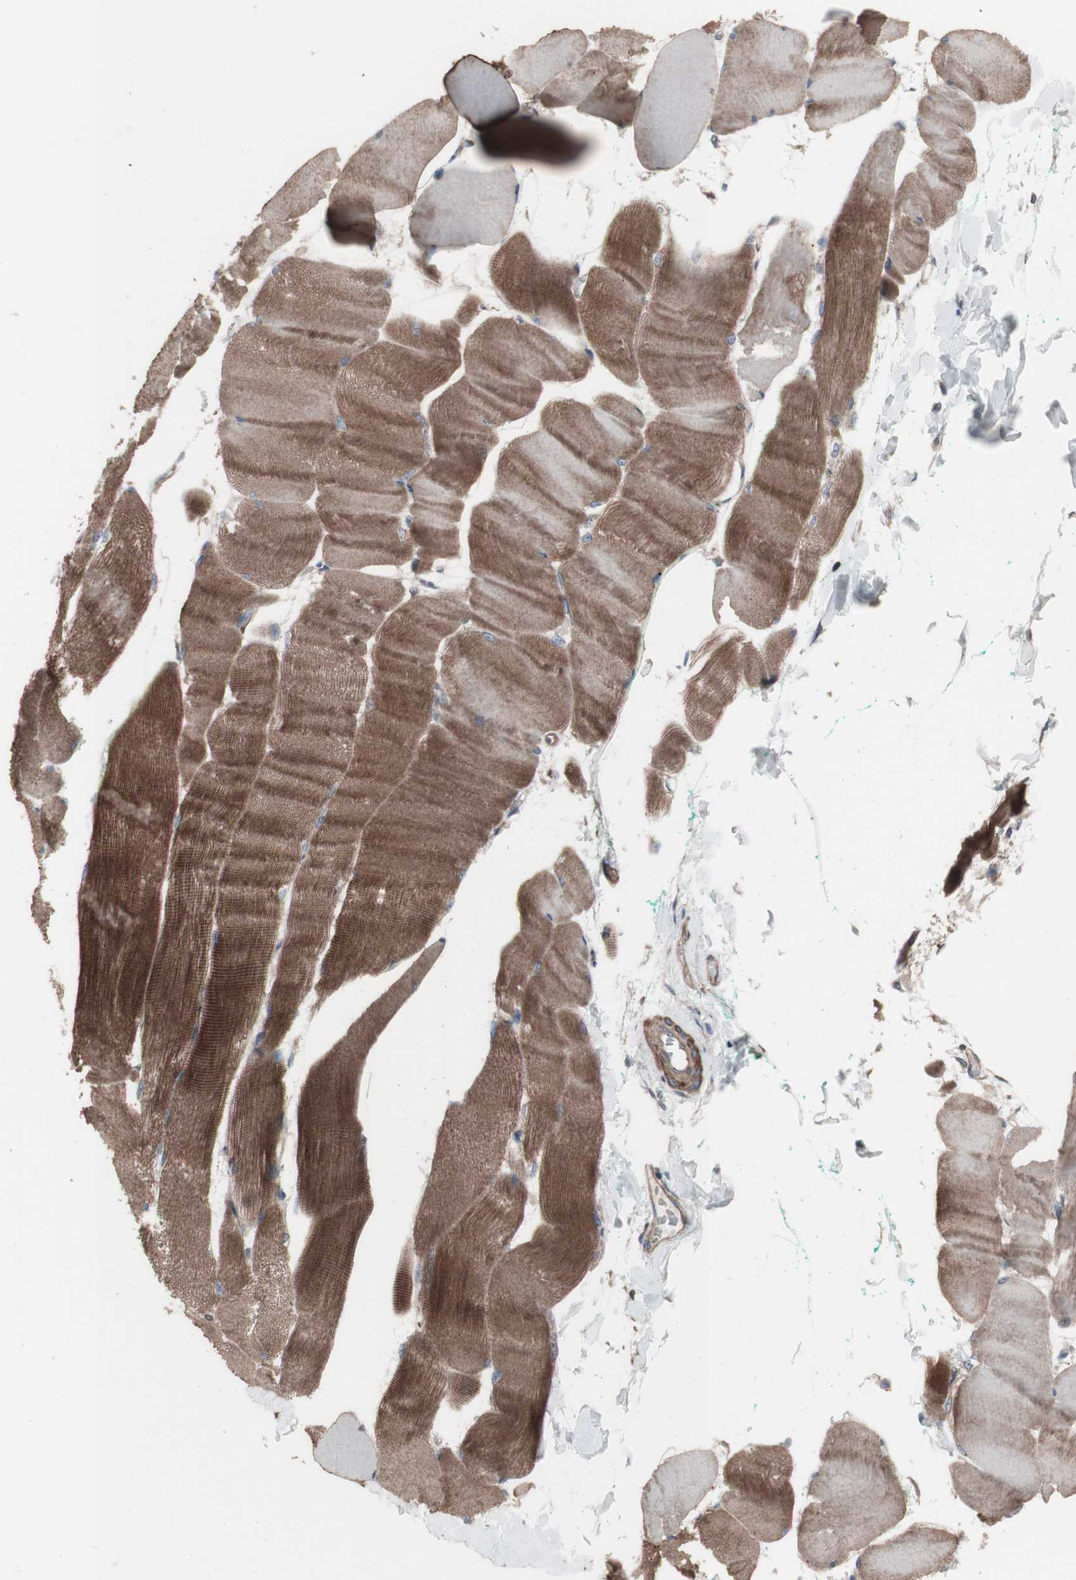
{"staining": {"intensity": "strong", "quantity": ">75%", "location": "cytoplasmic/membranous"}, "tissue": "skeletal muscle", "cell_type": "Myocytes", "image_type": "normal", "snomed": [{"axis": "morphology", "description": "Normal tissue, NOS"}, {"axis": "morphology", "description": "Squamous cell carcinoma, NOS"}, {"axis": "topography", "description": "Skeletal muscle"}], "caption": "This micrograph reveals IHC staining of unremarkable human skeletal muscle, with high strong cytoplasmic/membranous positivity in approximately >75% of myocytes.", "gene": "COPB1", "patient": {"sex": "male", "age": 51}}